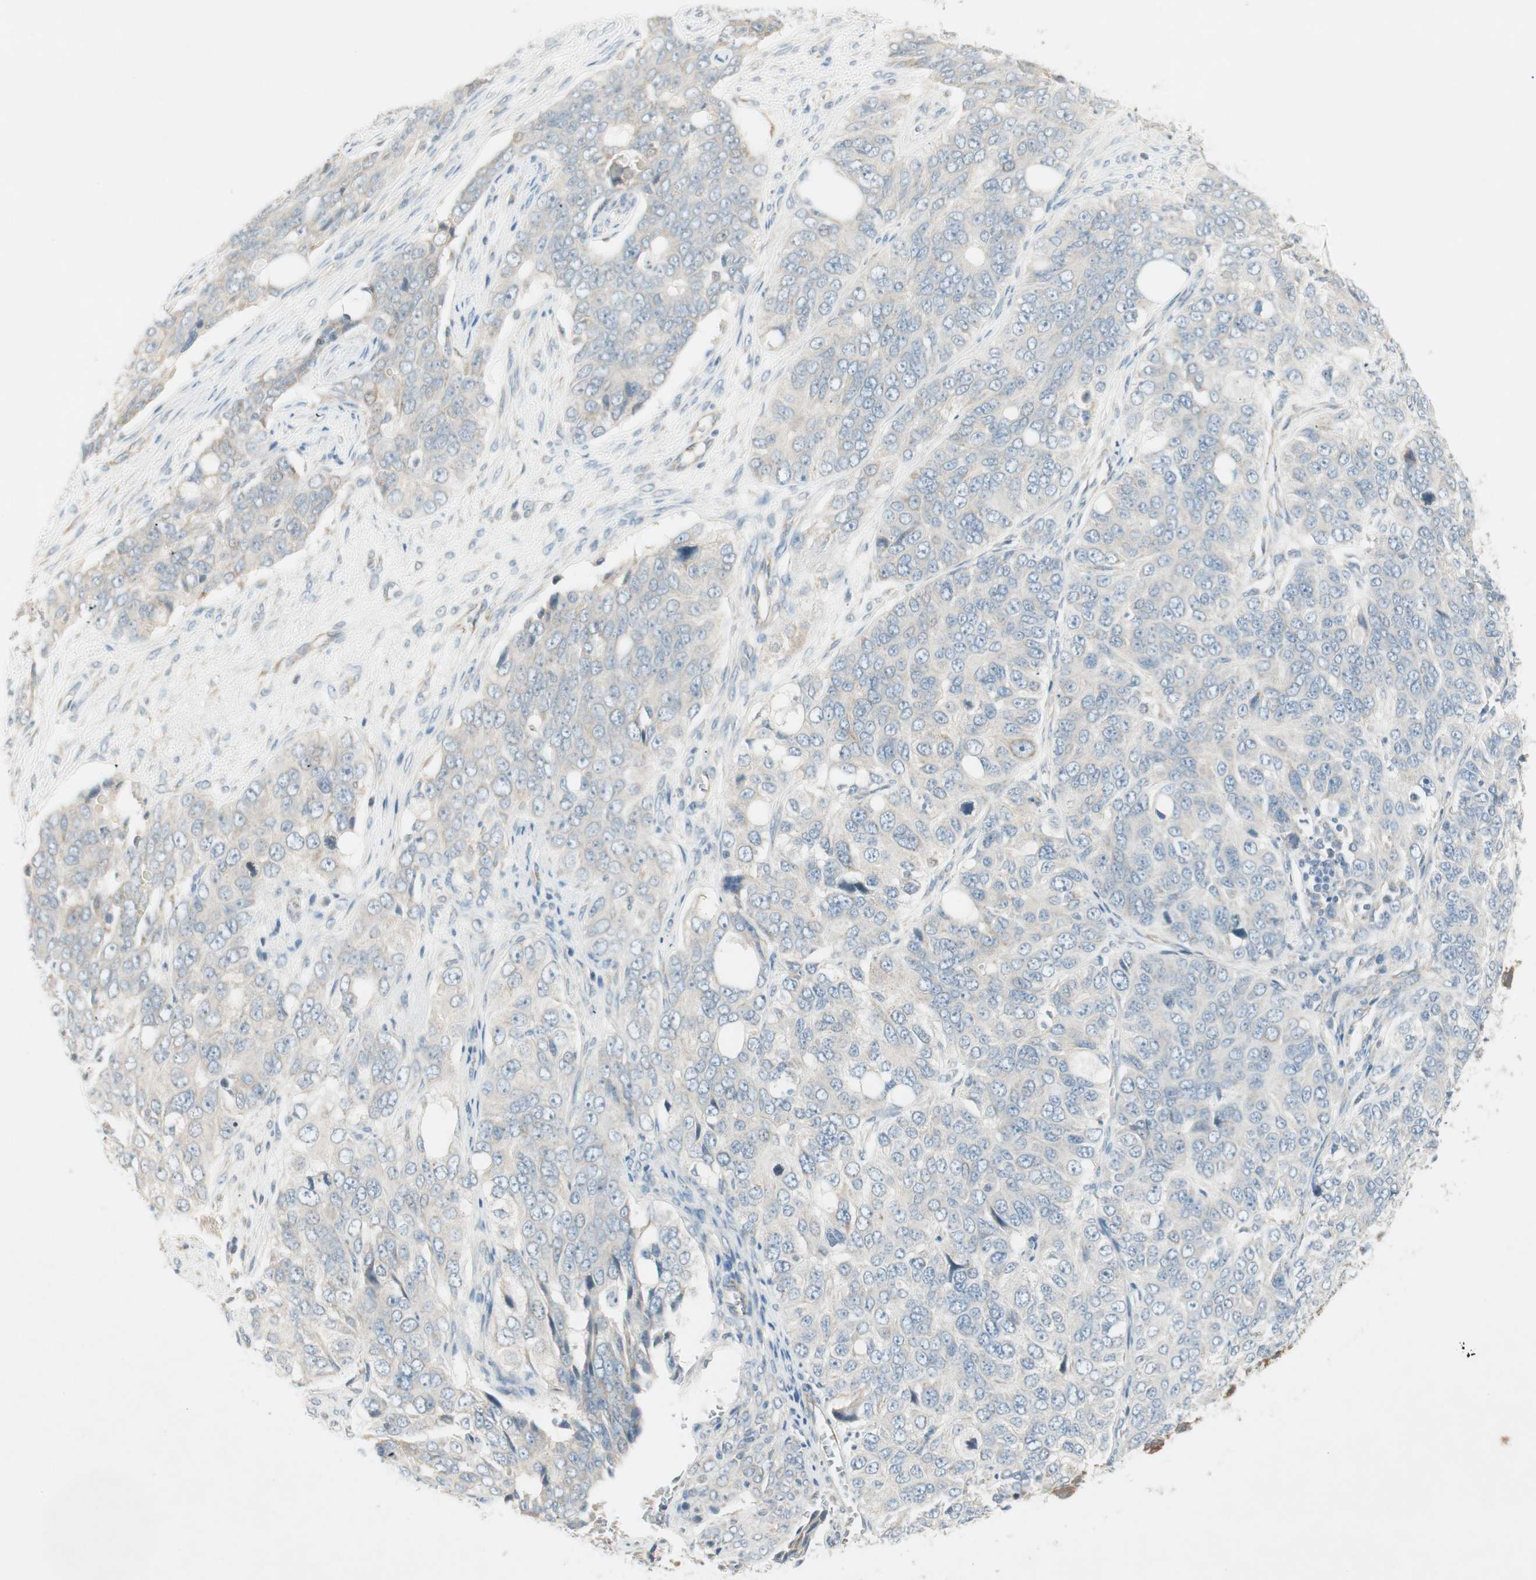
{"staining": {"intensity": "weak", "quantity": "<25%", "location": "cytoplasmic/membranous"}, "tissue": "ovarian cancer", "cell_type": "Tumor cells", "image_type": "cancer", "snomed": [{"axis": "morphology", "description": "Carcinoma, endometroid"}, {"axis": "topography", "description": "Ovary"}], "caption": "This is an IHC histopathology image of human ovarian cancer (endometroid carcinoma). There is no staining in tumor cells.", "gene": "STON1-GTF2A1L", "patient": {"sex": "female", "age": 51}}